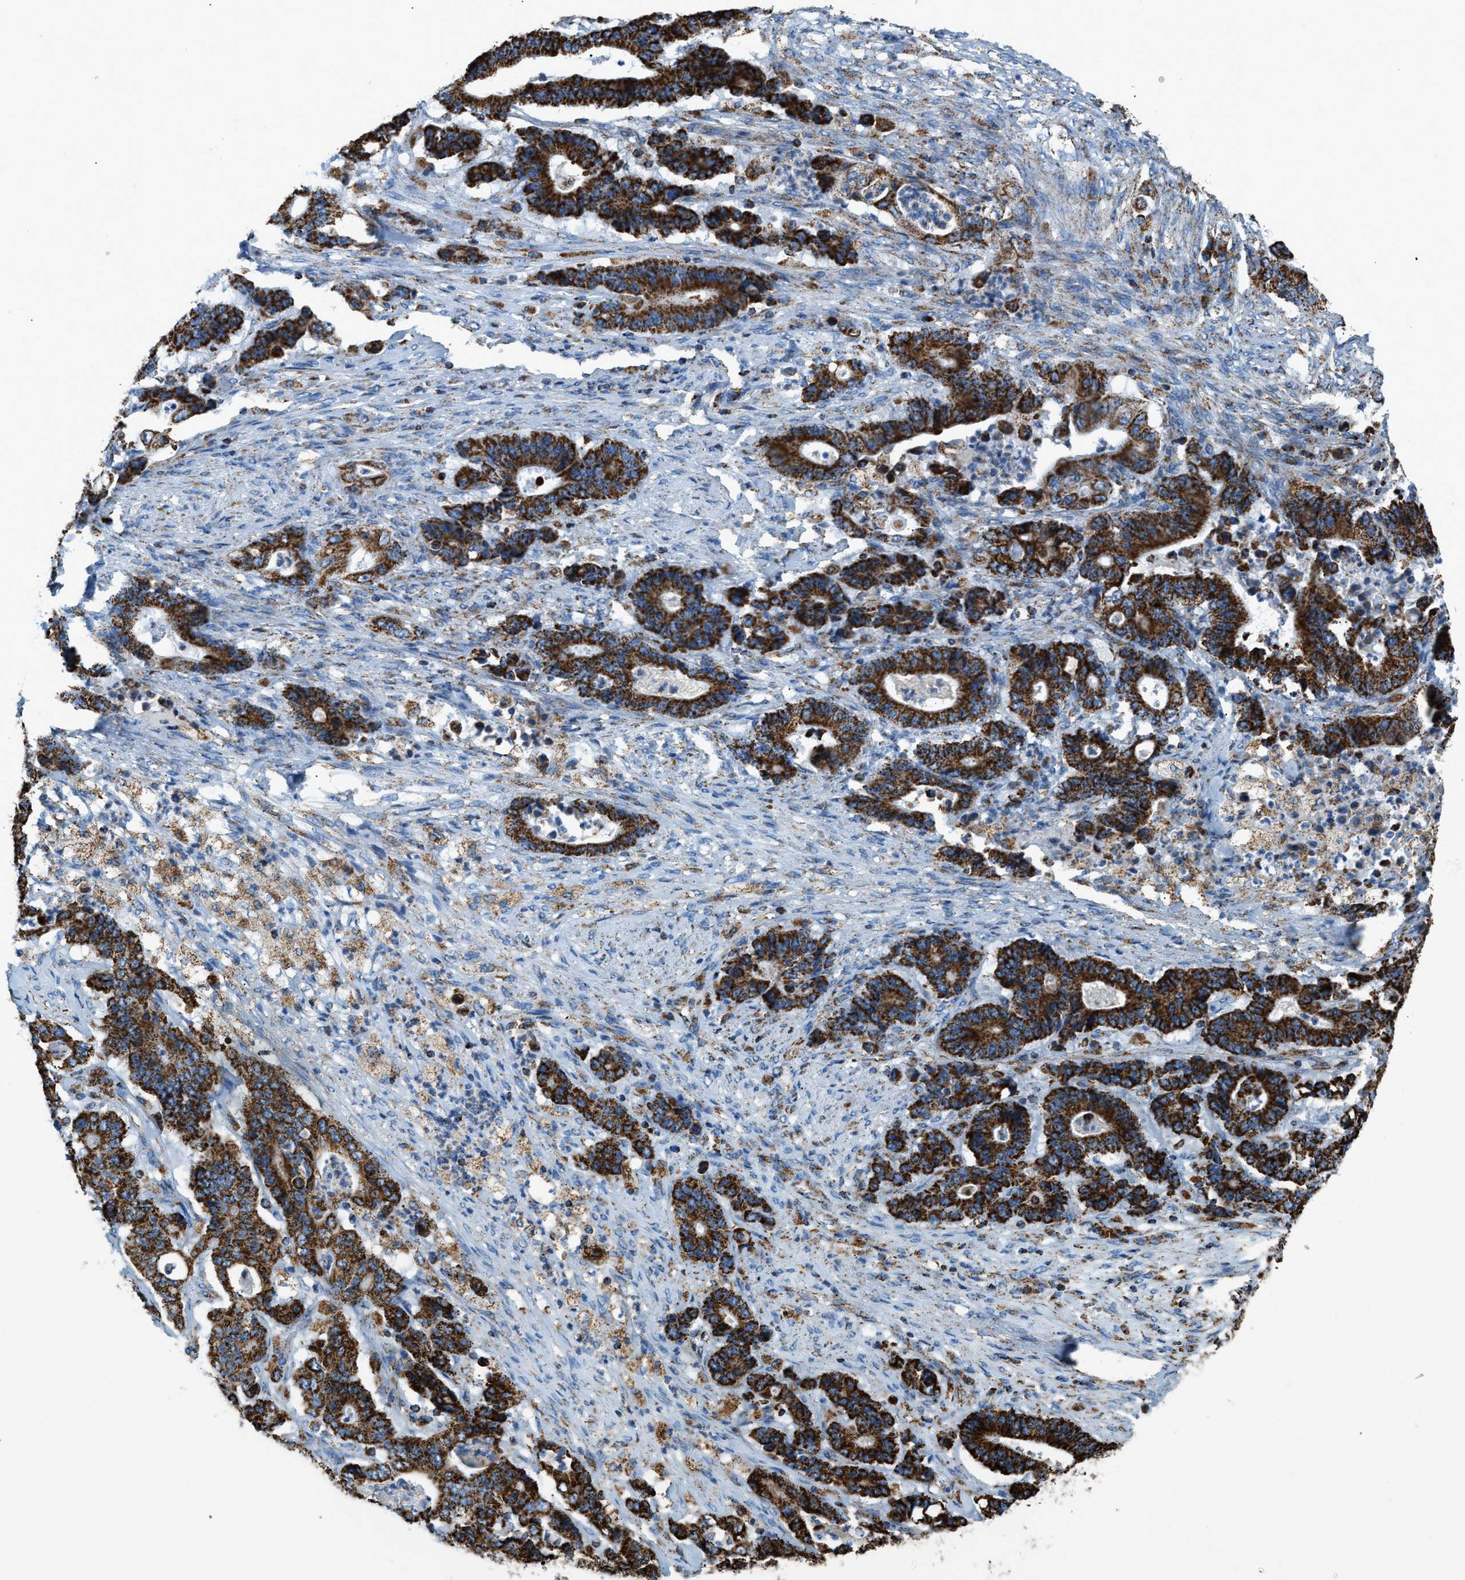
{"staining": {"intensity": "strong", "quantity": ">75%", "location": "cytoplasmic/membranous"}, "tissue": "stomach cancer", "cell_type": "Tumor cells", "image_type": "cancer", "snomed": [{"axis": "morphology", "description": "Adenocarcinoma, NOS"}, {"axis": "topography", "description": "Stomach"}], "caption": "Stomach cancer stained for a protein exhibits strong cytoplasmic/membranous positivity in tumor cells.", "gene": "ETFB", "patient": {"sex": "female", "age": 73}}